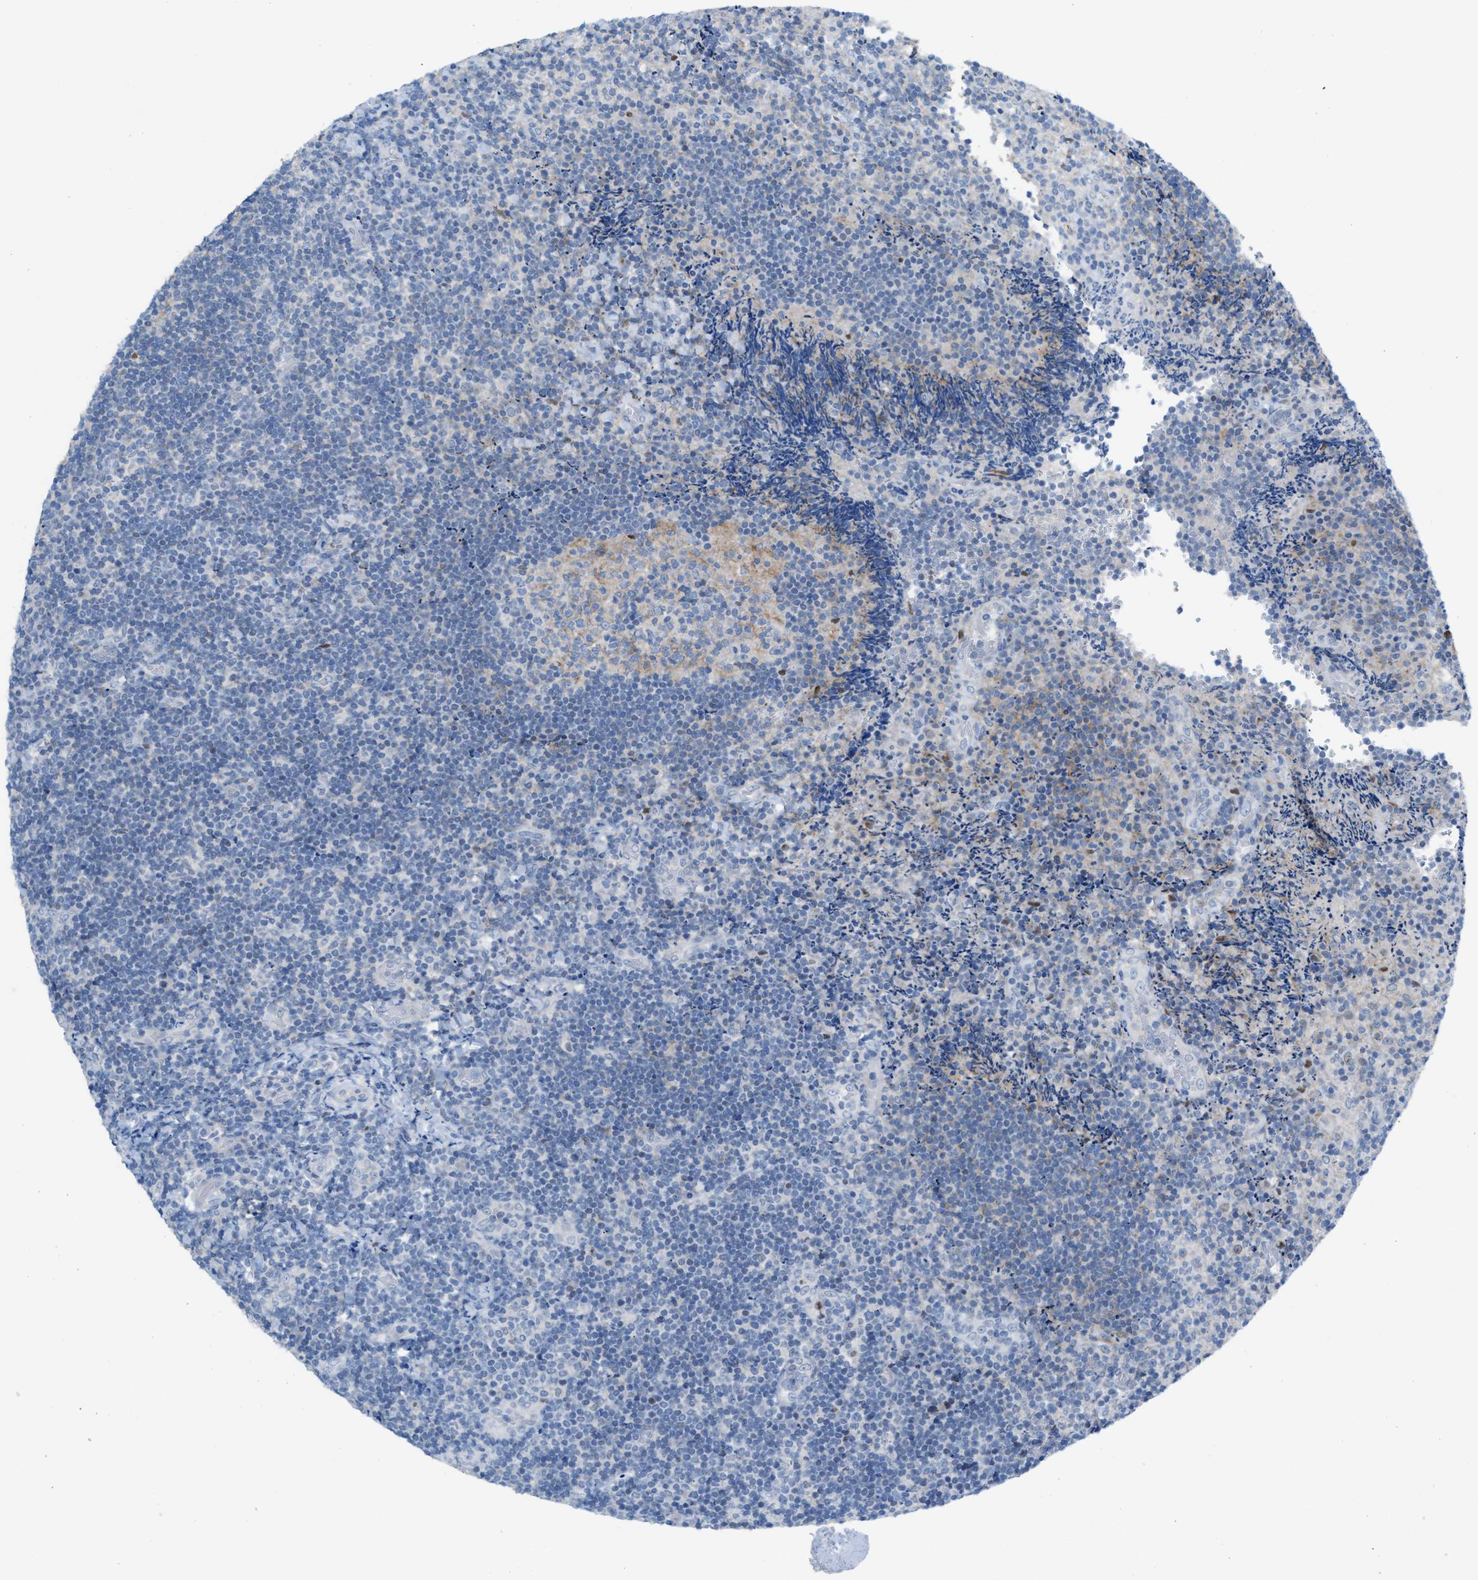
{"staining": {"intensity": "negative", "quantity": "none", "location": "none"}, "tissue": "lymphoma", "cell_type": "Tumor cells", "image_type": "cancer", "snomed": [{"axis": "morphology", "description": "Malignant lymphoma, non-Hodgkin's type, High grade"}, {"axis": "topography", "description": "Tonsil"}], "caption": "Lymphoma was stained to show a protein in brown. There is no significant staining in tumor cells.", "gene": "PPM1D", "patient": {"sex": "female", "age": 36}}